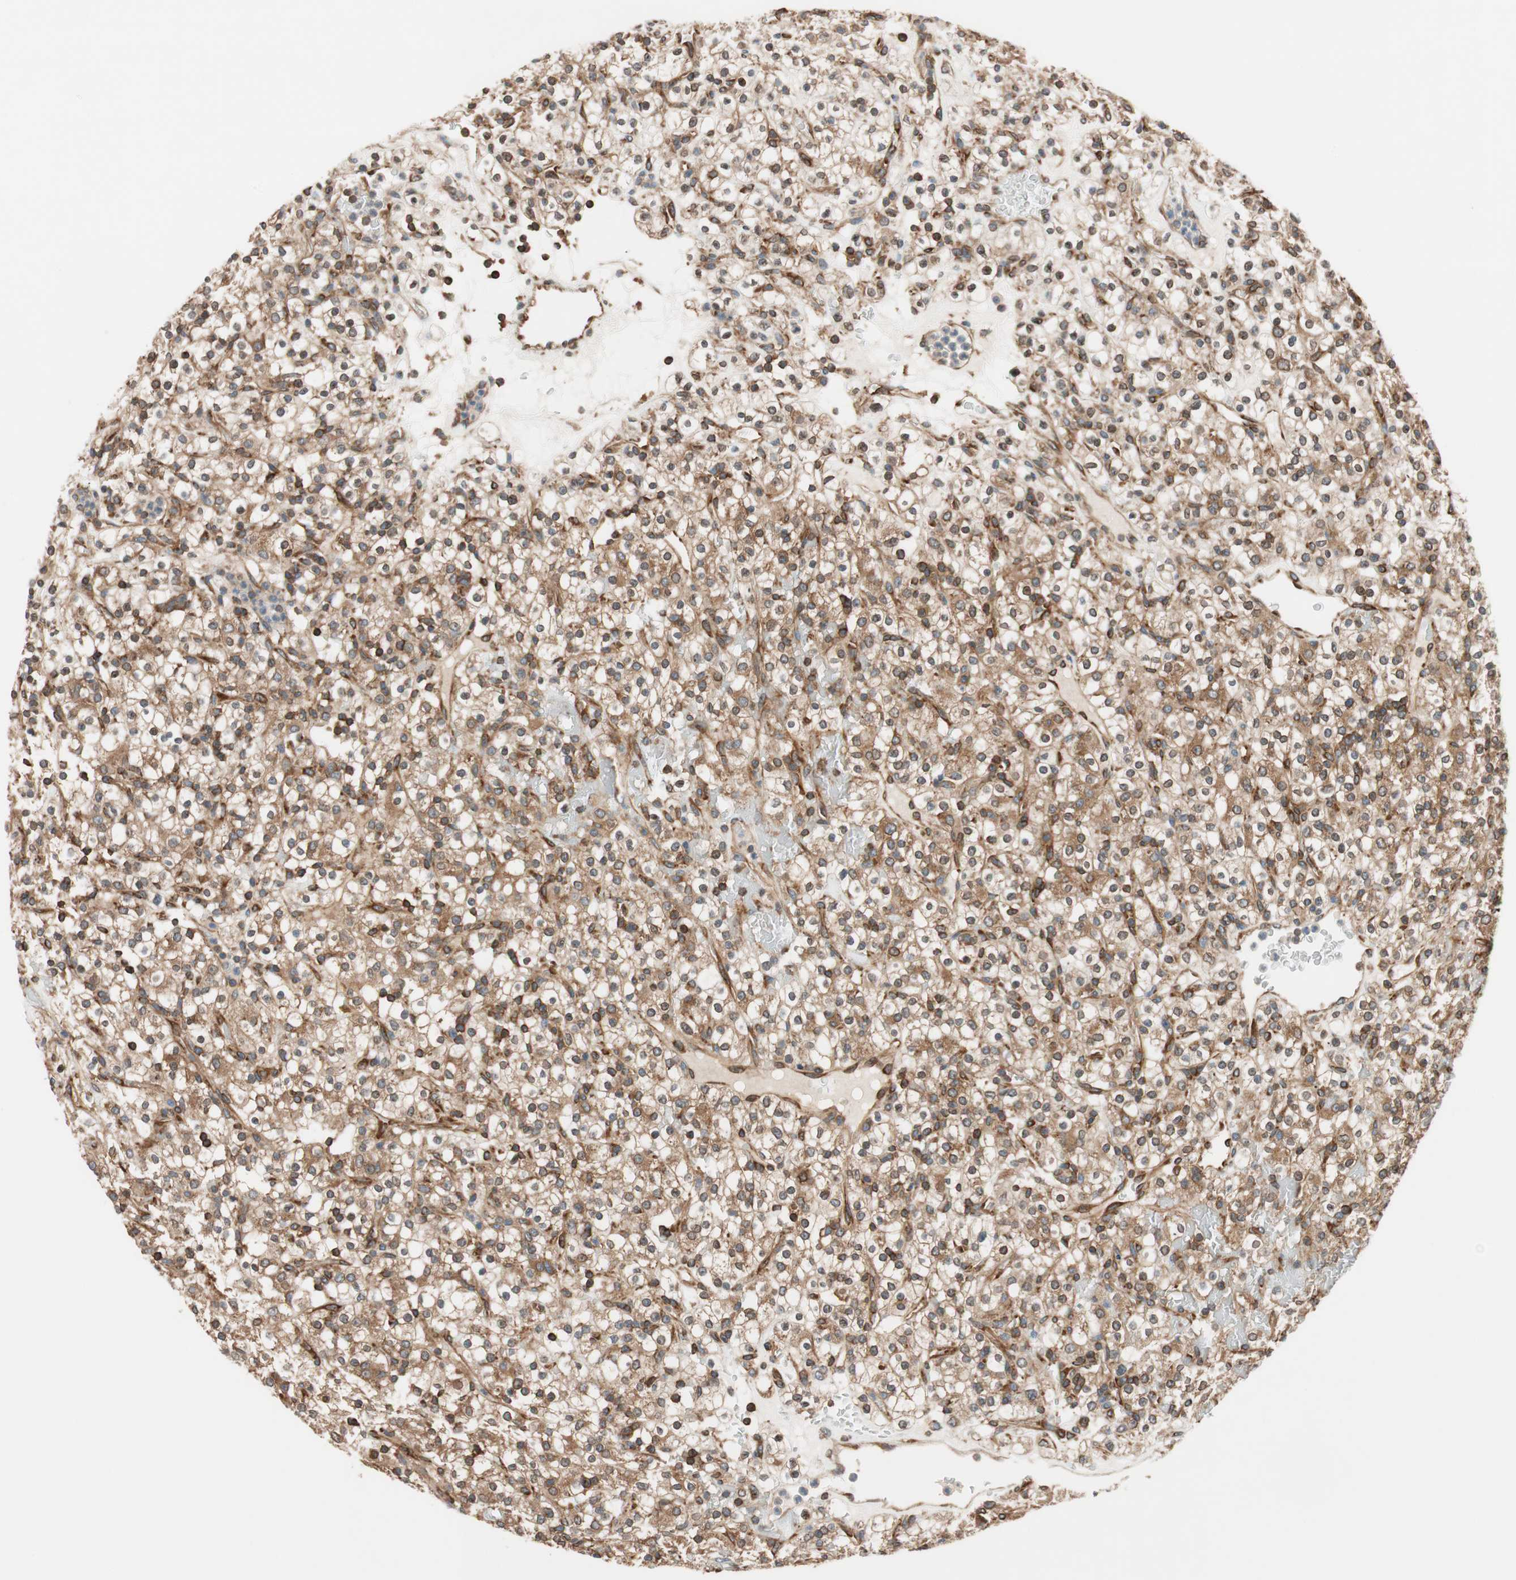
{"staining": {"intensity": "moderate", "quantity": ">75%", "location": "cytoplasmic/membranous"}, "tissue": "renal cancer", "cell_type": "Tumor cells", "image_type": "cancer", "snomed": [{"axis": "morphology", "description": "Normal tissue, NOS"}, {"axis": "morphology", "description": "Adenocarcinoma, NOS"}, {"axis": "topography", "description": "Kidney"}], "caption": "Moderate cytoplasmic/membranous protein positivity is appreciated in about >75% of tumor cells in renal adenocarcinoma. (Stains: DAB (3,3'-diaminobenzidine) in brown, nuclei in blue, Microscopy: brightfield microscopy at high magnification).", "gene": "WASL", "patient": {"sex": "female", "age": 72}}